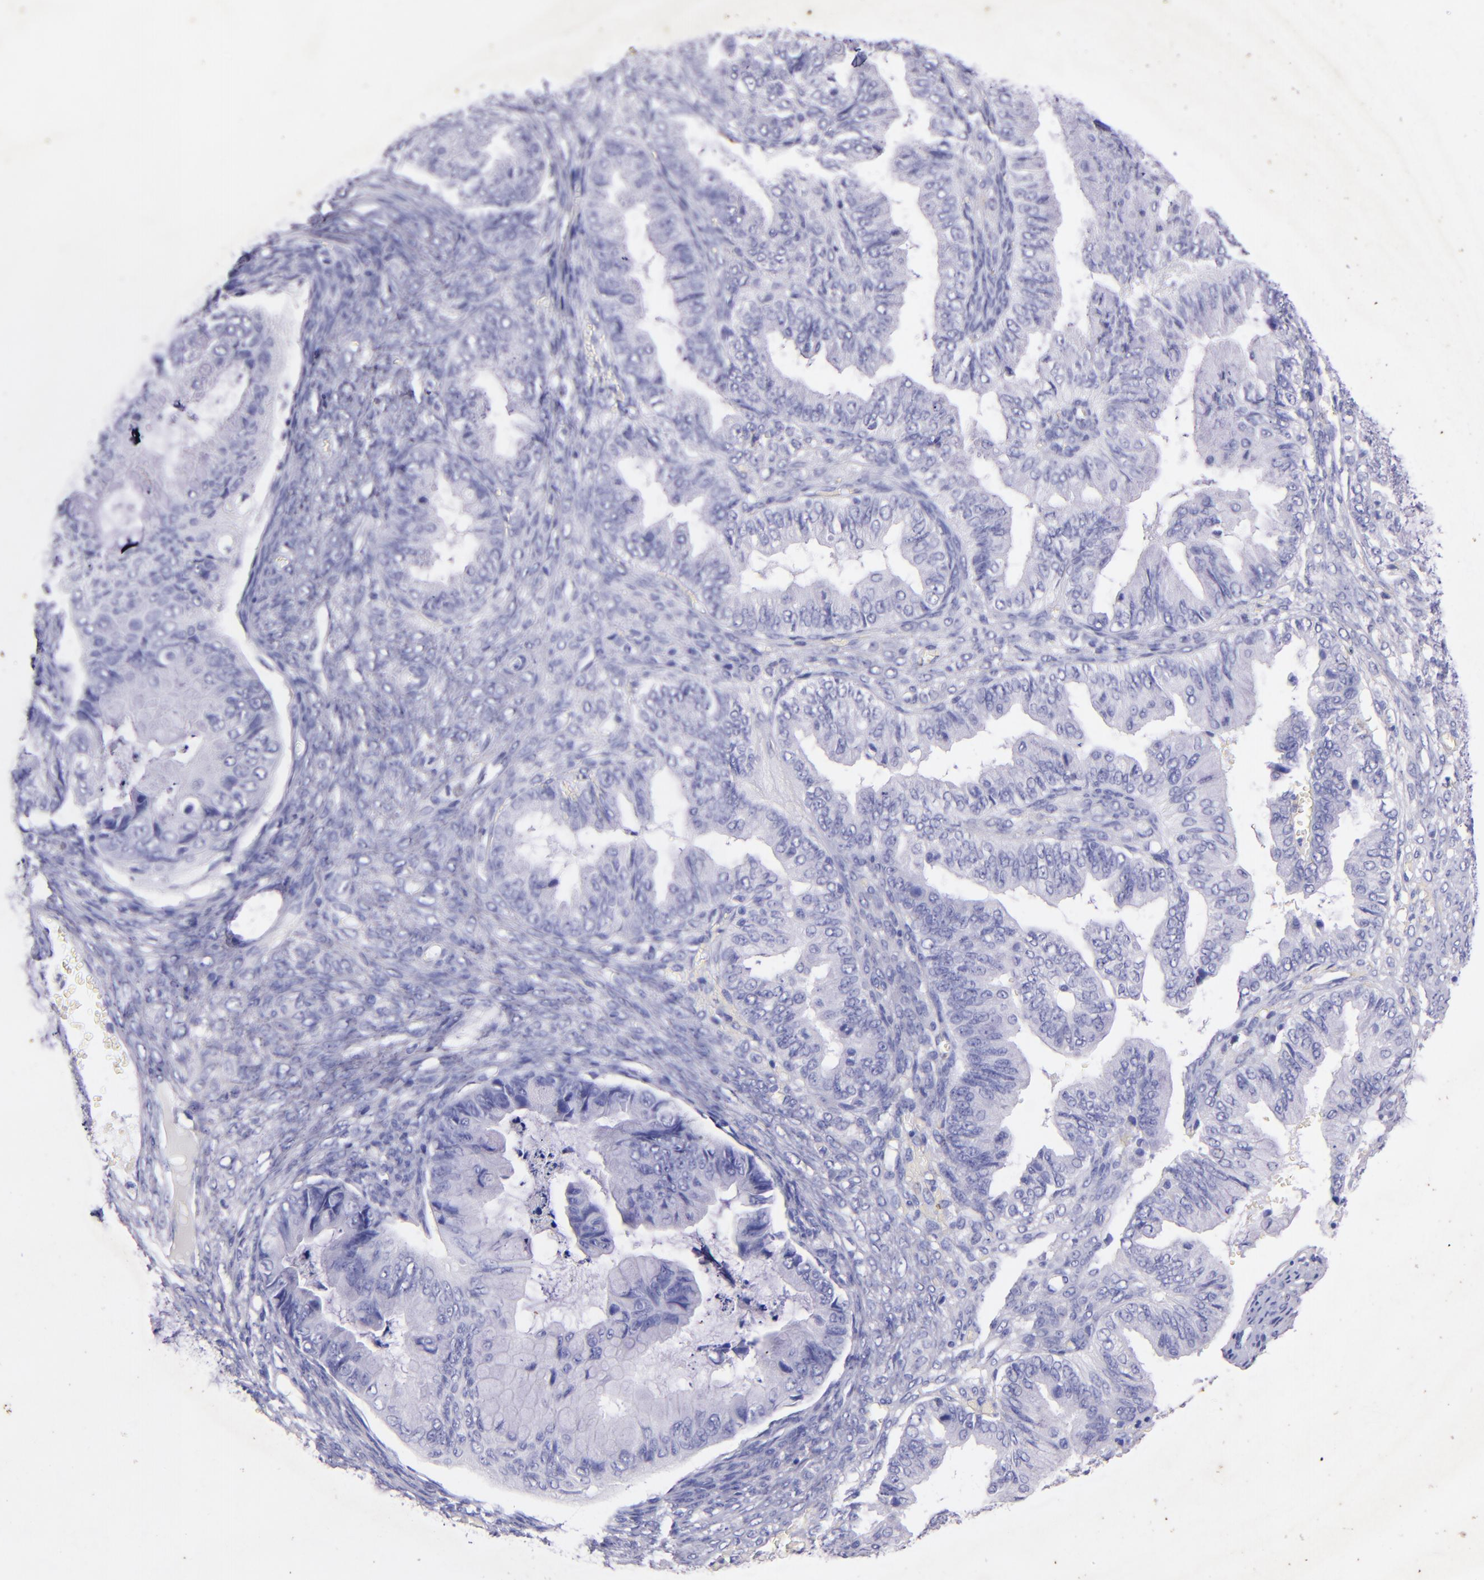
{"staining": {"intensity": "negative", "quantity": "none", "location": "none"}, "tissue": "ovarian cancer", "cell_type": "Tumor cells", "image_type": "cancer", "snomed": [{"axis": "morphology", "description": "Cystadenocarcinoma, mucinous, NOS"}, {"axis": "topography", "description": "Ovary"}], "caption": "IHC photomicrograph of neoplastic tissue: ovarian mucinous cystadenocarcinoma stained with DAB (3,3'-diaminobenzidine) exhibits no significant protein staining in tumor cells.", "gene": "UCHL1", "patient": {"sex": "female", "age": 36}}